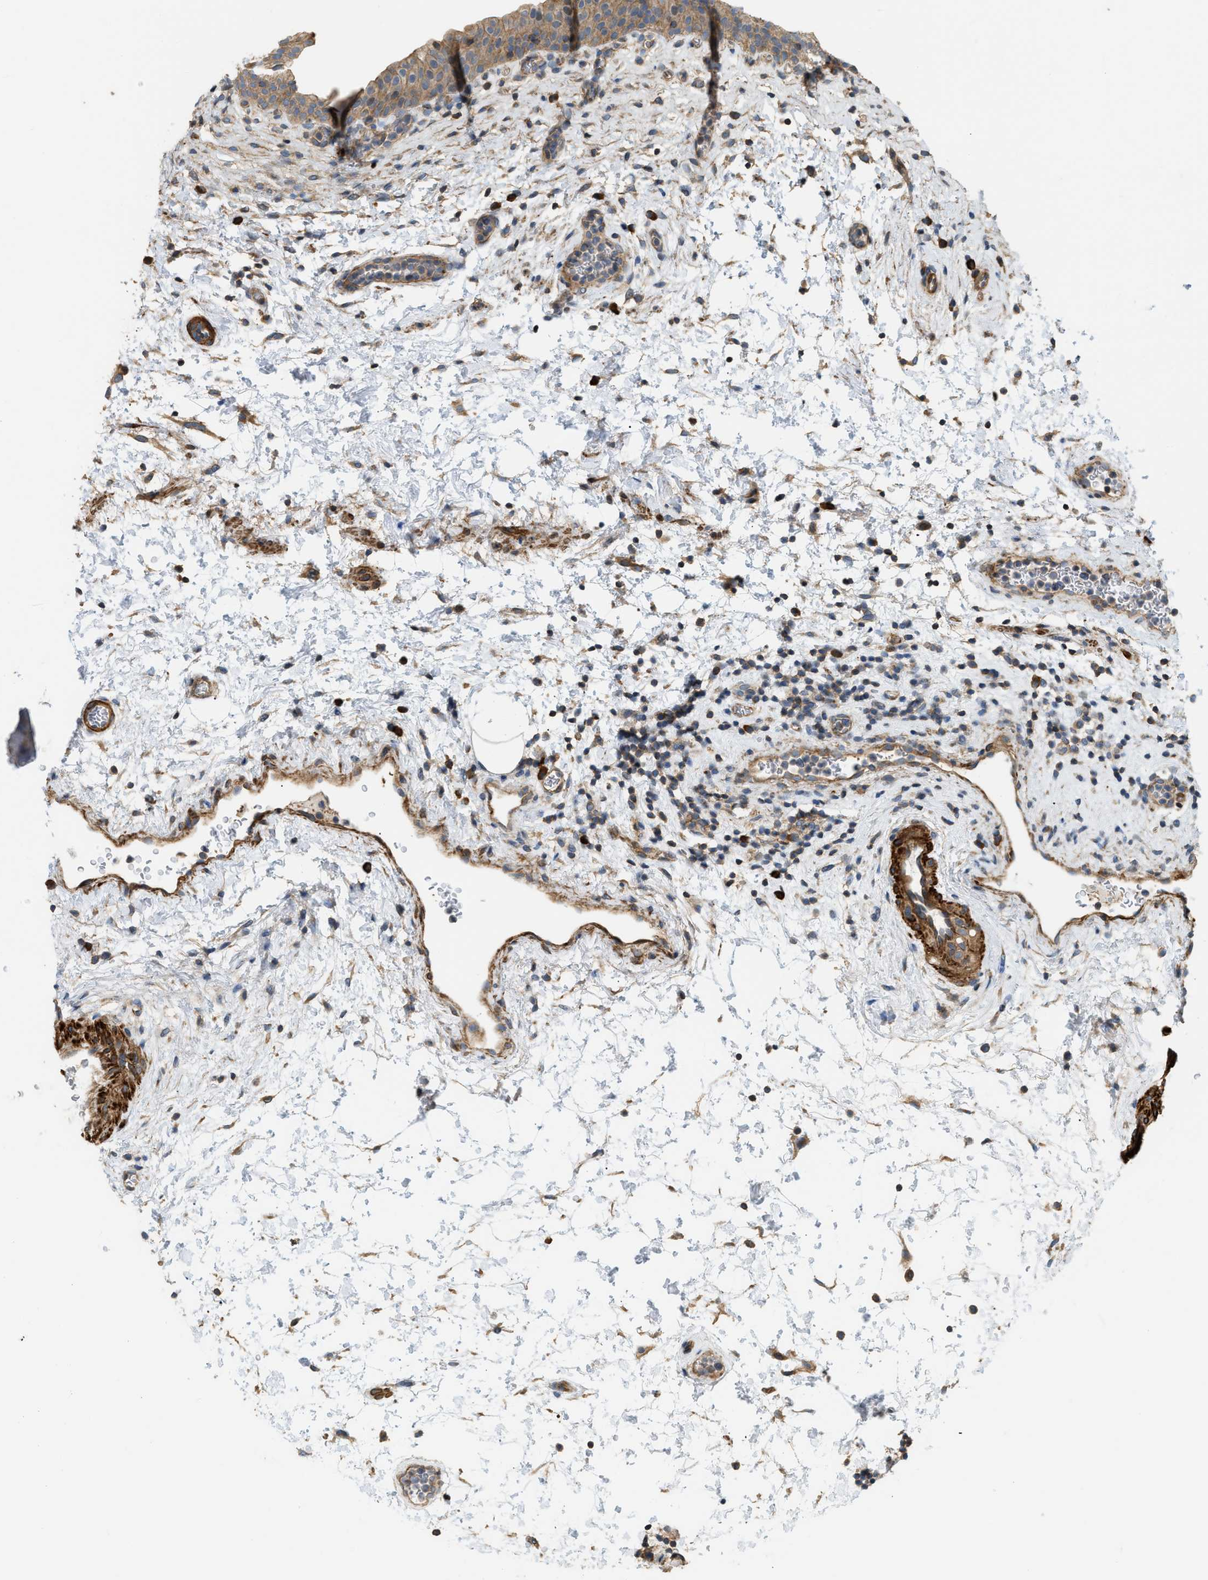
{"staining": {"intensity": "weak", "quantity": ">75%", "location": "cytoplasmic/membranous"}, "tissue": "urinary bladder", "cell_type": "Urothelial cells", "image_type": "normal", "snomed": [{"axis": "morphology", "description": "Normal tissue, NOS"}, {"axis": "topography", "description": "Urinary bladder"}], "caption": "Brown immunohistochemical staining in normal human urinary bladder demonstrates weak cytoplasmic/membranous positivity in about >75% of urothelial cells.", "gene": "BTN3A2", "patient": {"sex": "male", "age": 37}}